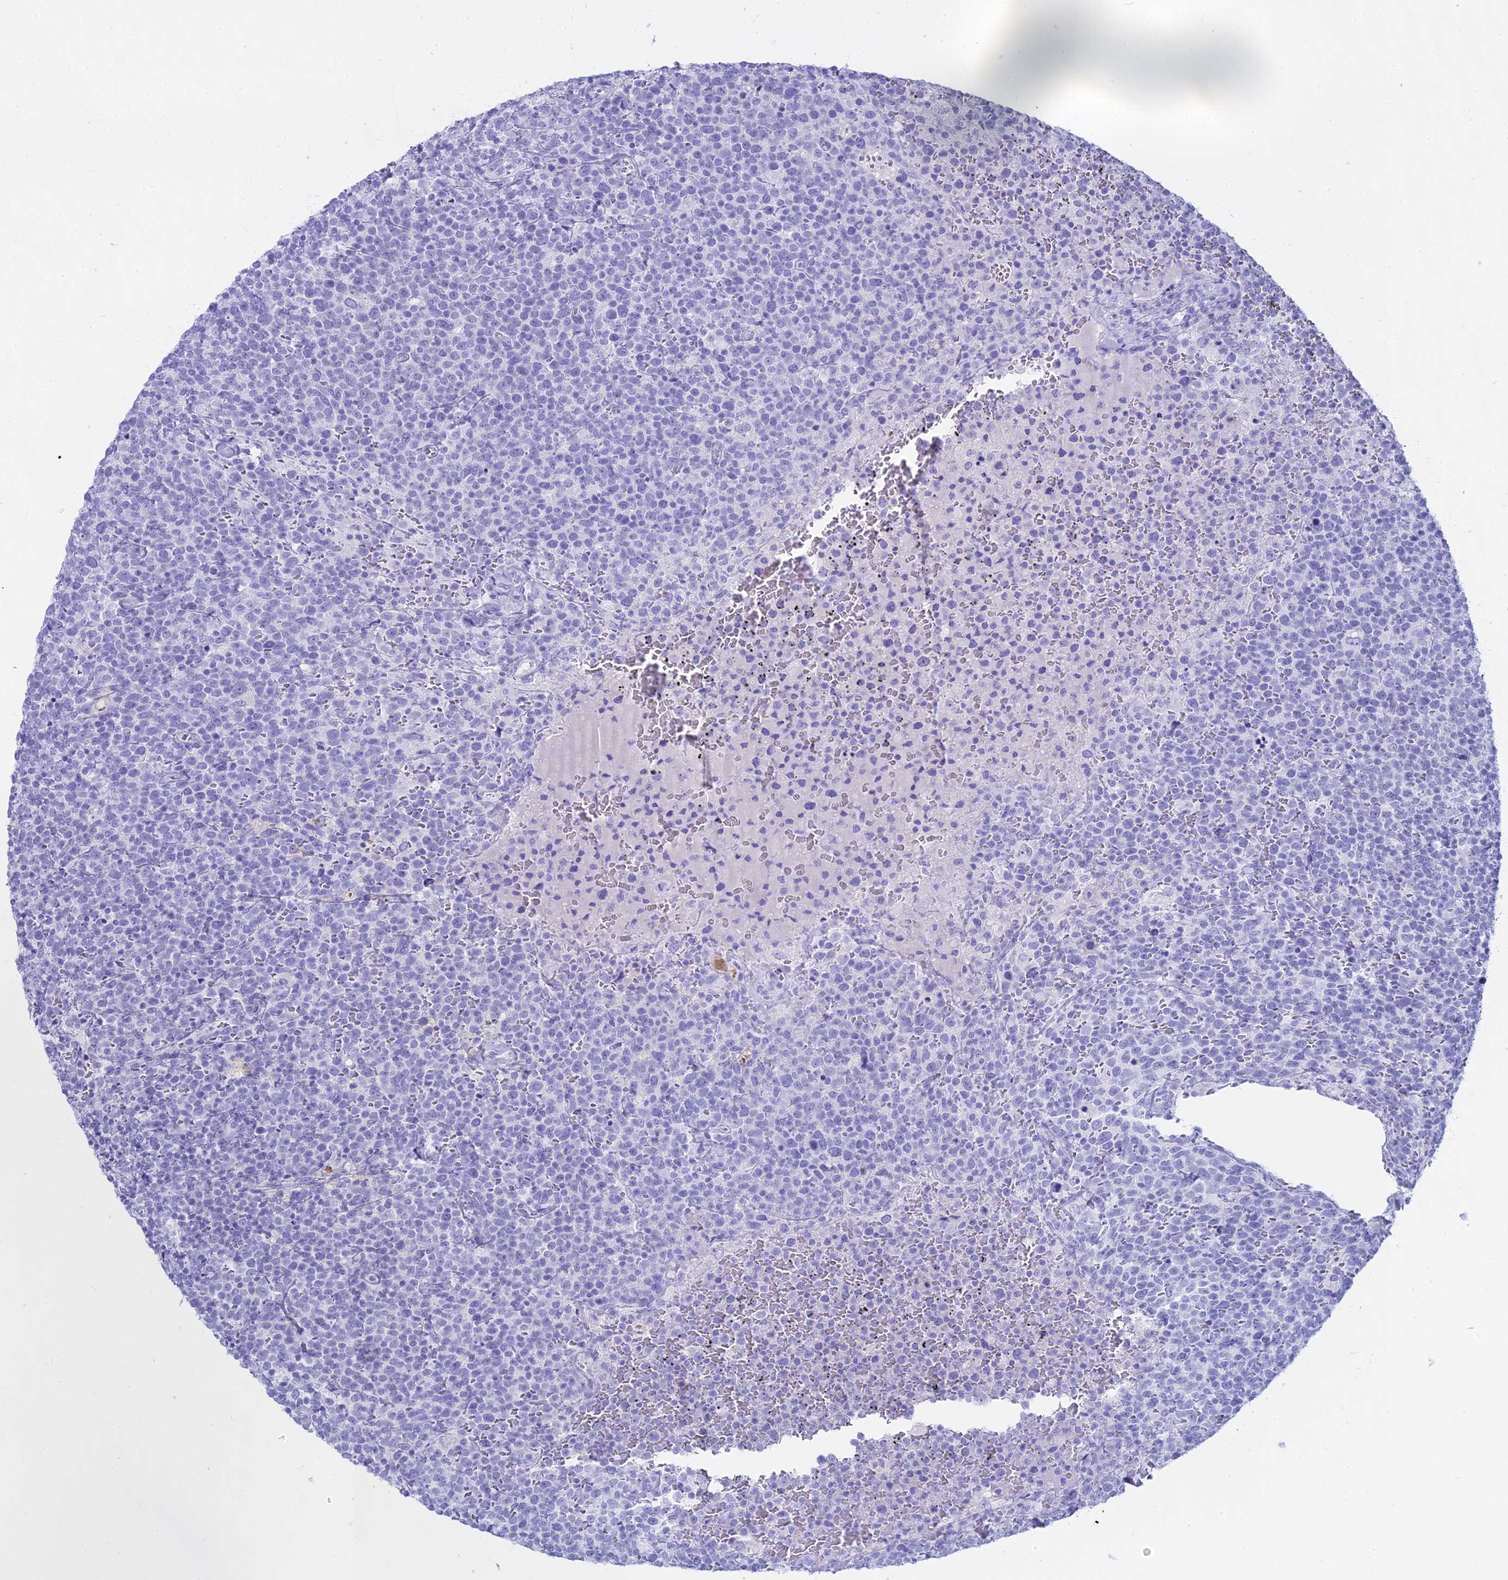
{"staining": {"intensity": "negative", "quantity": "none", "location": "none"}, "tissue": "lymphoma", "cell_type": "Tumor cells", "image_type": "cancer", "snomed": [{"axis": "morphology", "description": "Malignant lymphoma, non-Hodgkin's type, High grade"}, {"axis": "topography", "description": "Lymph node"}], "caption": "DAB immunohistochemical staining of lymphoma exhibits no significant staining in tumor cells.", "gene": "CGB2", "patient": {"sex": "male", "age": 61}}